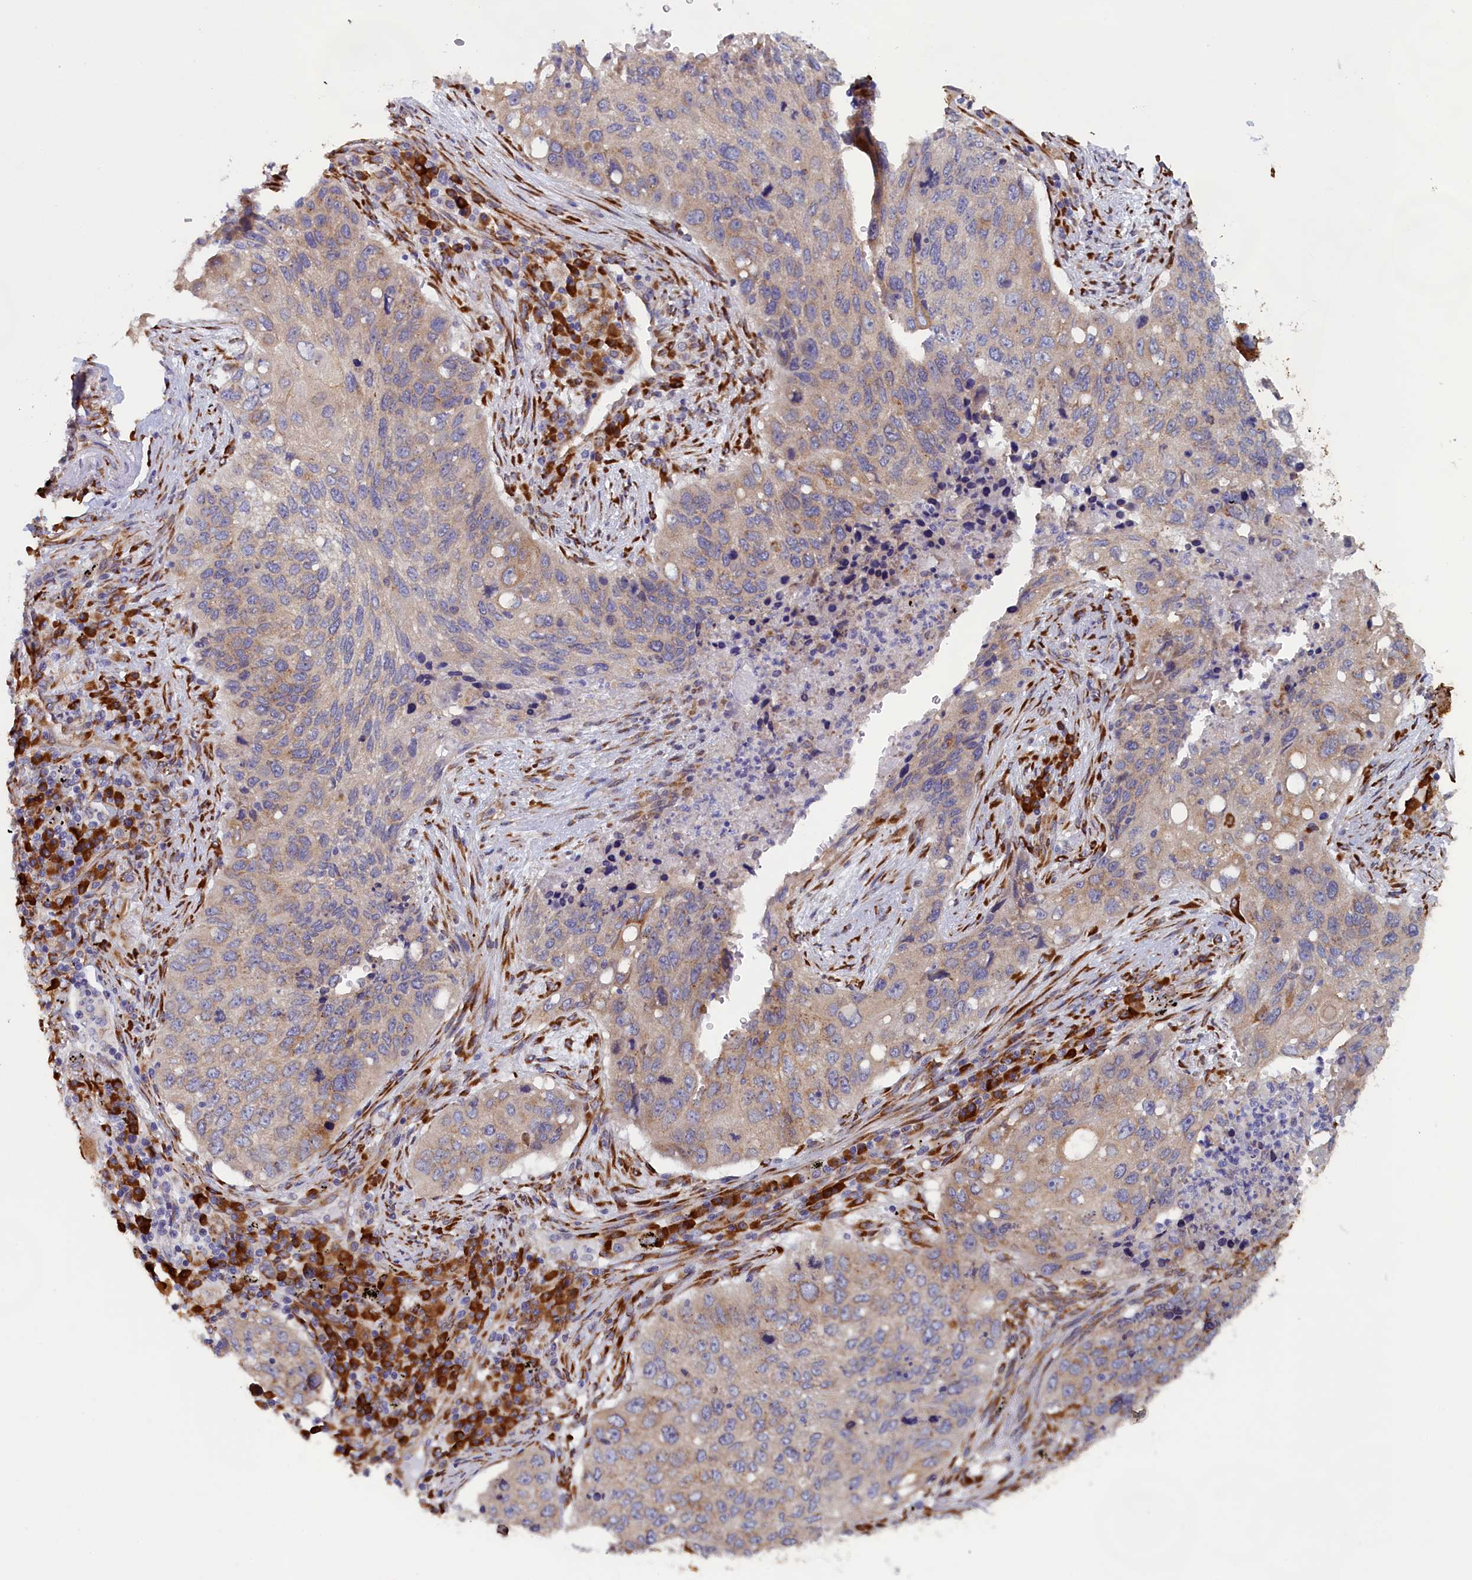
{"staining": {"intensity": "moderate", "quantity": "<25%", "location": "cytoplasmic/membranous"}, "tissue": "lung cancer", "cell_type": "Tumor cells", "image_type": "cancer", "snomed": [{"axis": "morphology", "description": "Squamous cell carcinoma, NOS"}, {"axis": "topography", "description": "Lung"}], "caption": "Immunohistochemical staining of human squamous cell carcinoma (lung) exhibits moderate cytoplasmic/membranous protein expression in approximately <25% of tumor cells.", "gene": "CCDC68", "patient": {"sex": "female", "age": 63}}